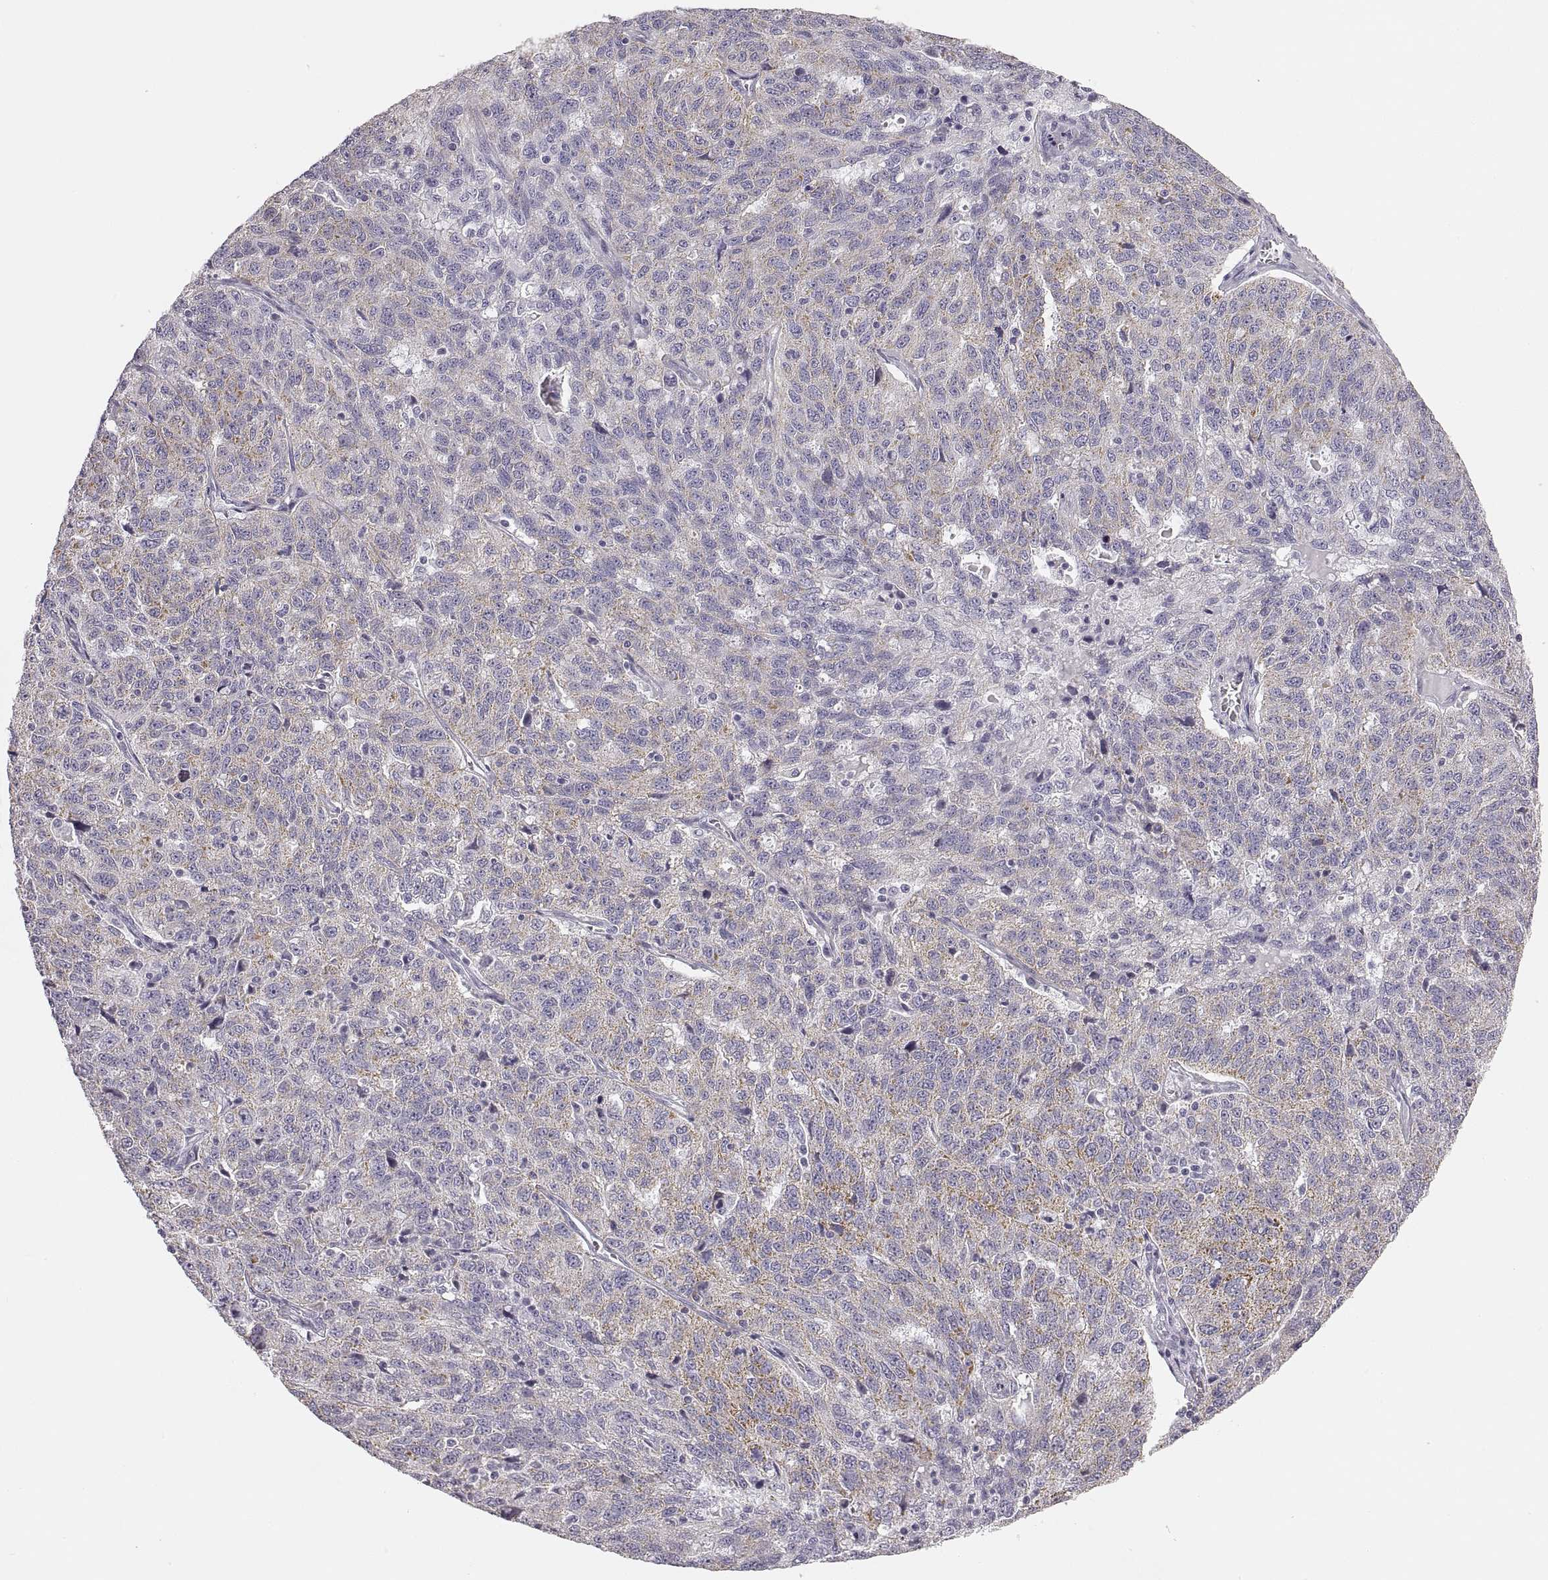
{"staining": {"intensity": "weak", "quantity": "25%-75%", "location": "cytoplasmic/membranous"}, "tissue": "ovarian cancer", "cell_type": "Tumor cells", "image_type": "cancer", "snomed": [{"axis": "morphology", "description": "Cystadenocarcinoma, serous, NOS"}, {"axis": "topography", "description": "Ovary"}], "caption": "Protein positivity by immunohistochemistry (IHC) displays weak cytoplasmic/membranous positivity in approximately 25%-75% of tumor cells in ovarian cancer.", "gene": "RDH13", "patient": {"sex": "female", "age": 71}}